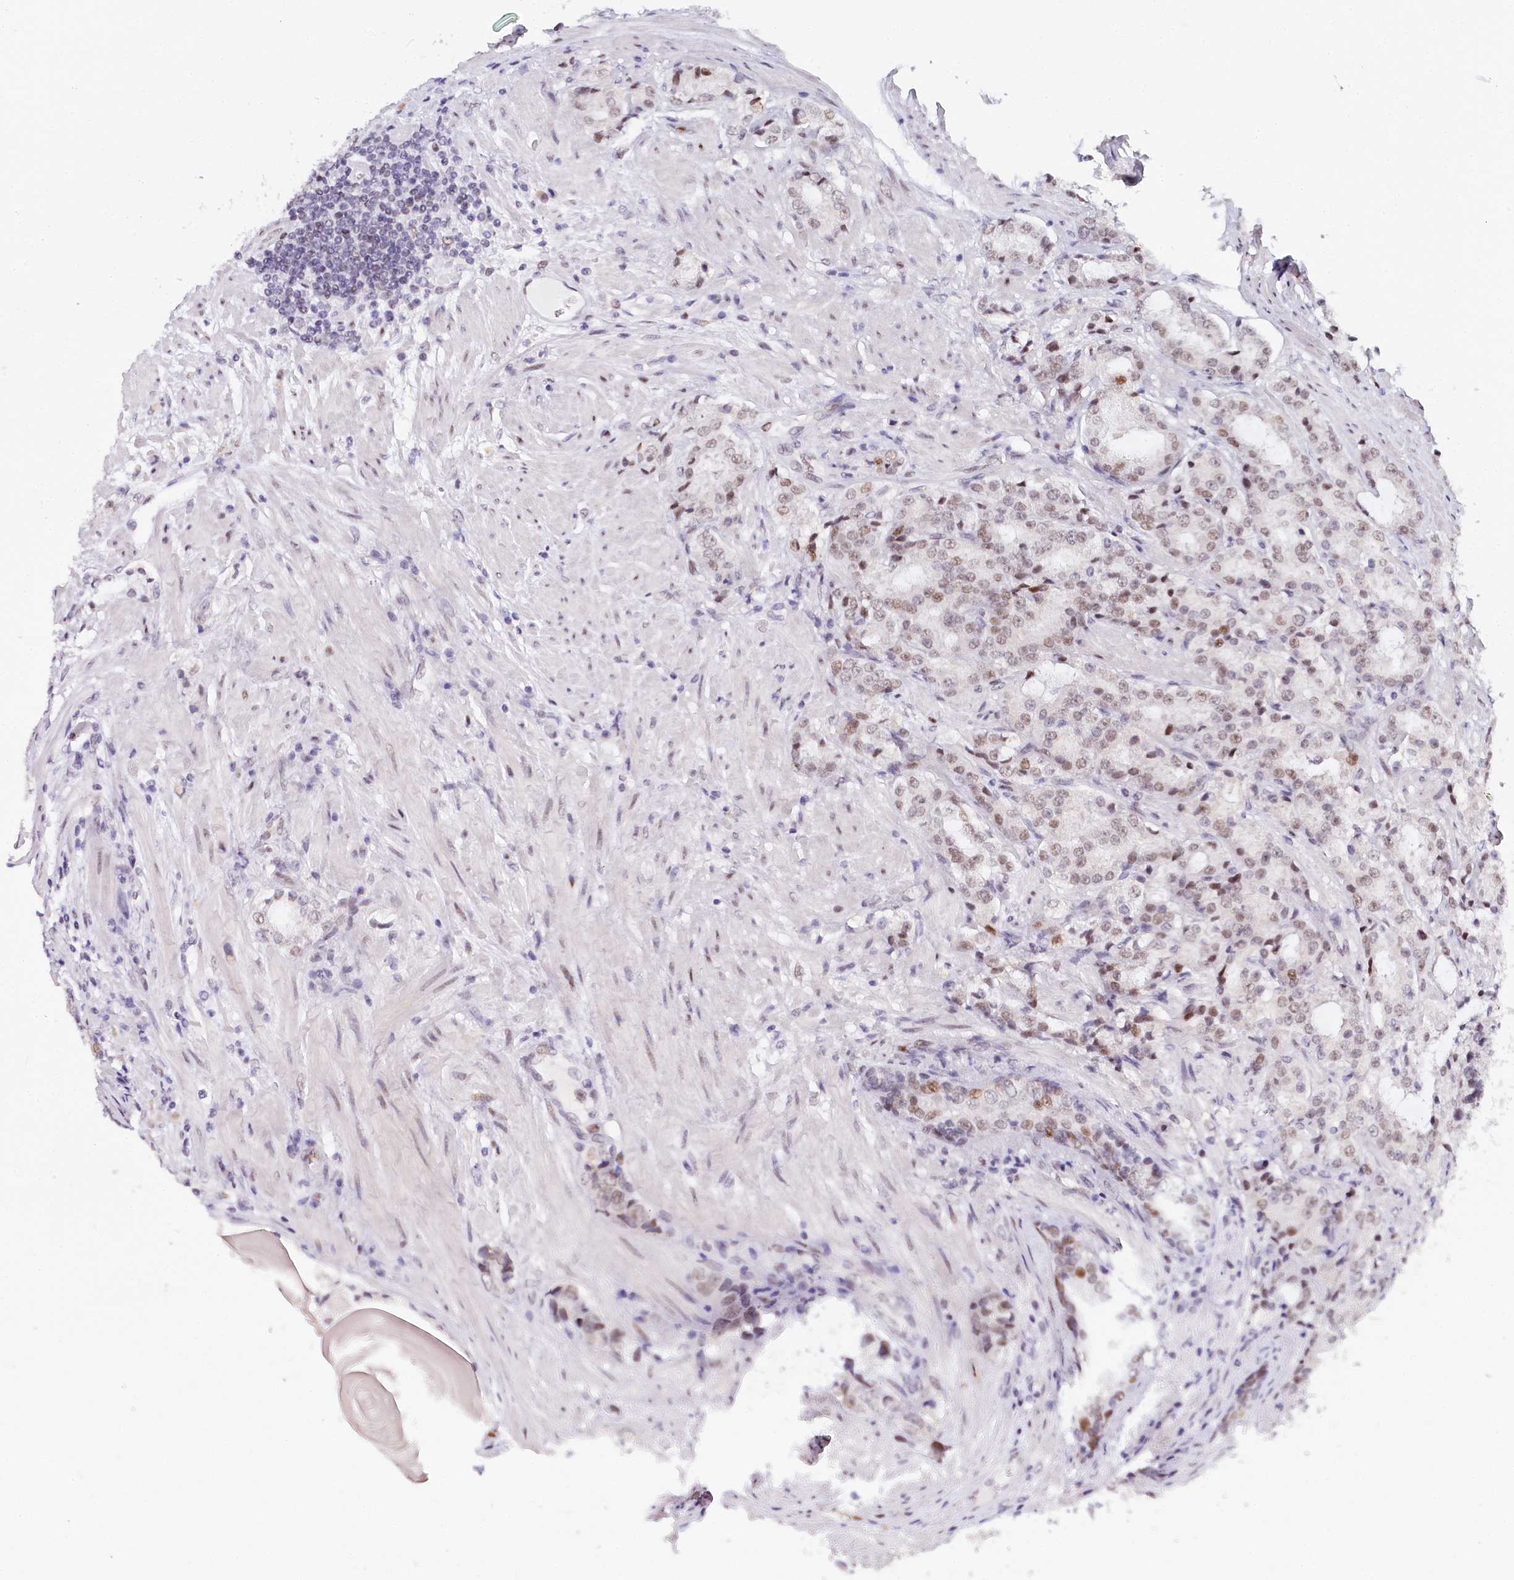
{"staining": {"intensity": "weak", "quantity": ">75%", "location": "nuclear"}, "tissue": "prostate cancer", "cell_type": "Tumor cells", "image_type": "cancer", "snomed": [{"axis": "morphology", "description": "Adenocarcinoma, High grade"}, {"axis": "topography", "description": "Prostate"}], "caption": "A brown stain shows weak nuclear expression of a protein in human high-grade adenocarcinoma (prostate) tumor cells. The staining was performed using DAB (3,3'-diaminobenzidine) to visualize the protein expression in brown, while the nuclei were stained in blue with hematoxylin (Magnification: 20x).", "gene": "TP53", "patient": {"sex": "male", "age": 66}}